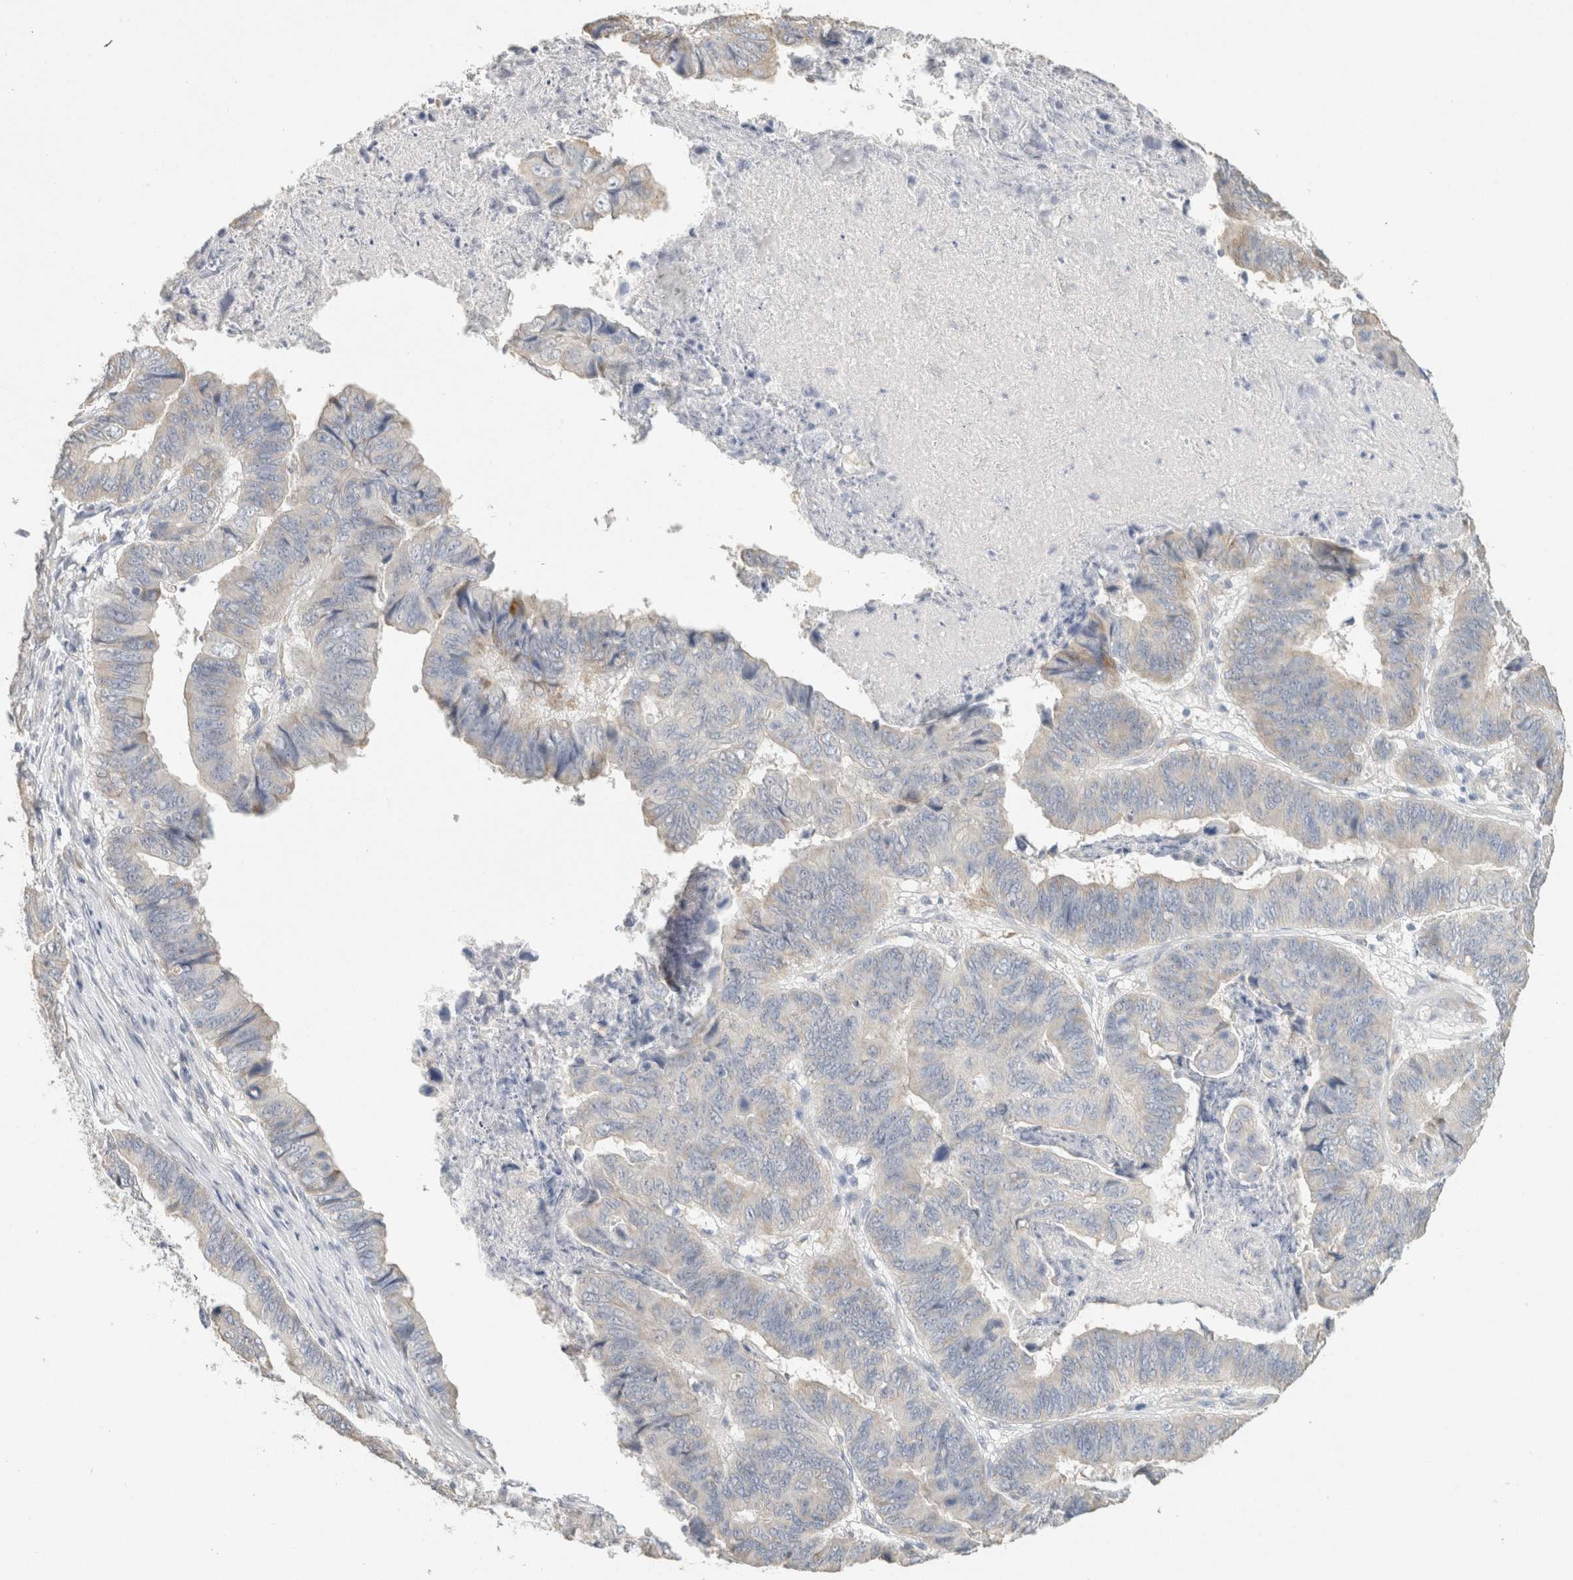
{"staining": {"intensity": "weak", "quantity": "<25%", "location": "cytoplasmic/membranous"}, "tissue": "stomach cancer", "cell_type": "Tumor cells", "image_type": "cancer", "snomed": [{"axis": "morphology", "description": "Adenocarcinoma, NOS"}, {"axis": "topography", "description": "Stomach, lower"}], "caption": "DAB immunohistochemical staining of stomach cancer (adenocarcinoma) shows no significant expression in tumor cells.", "gene": "NEFM", "patient": {"sex": "male", "age": 77}}